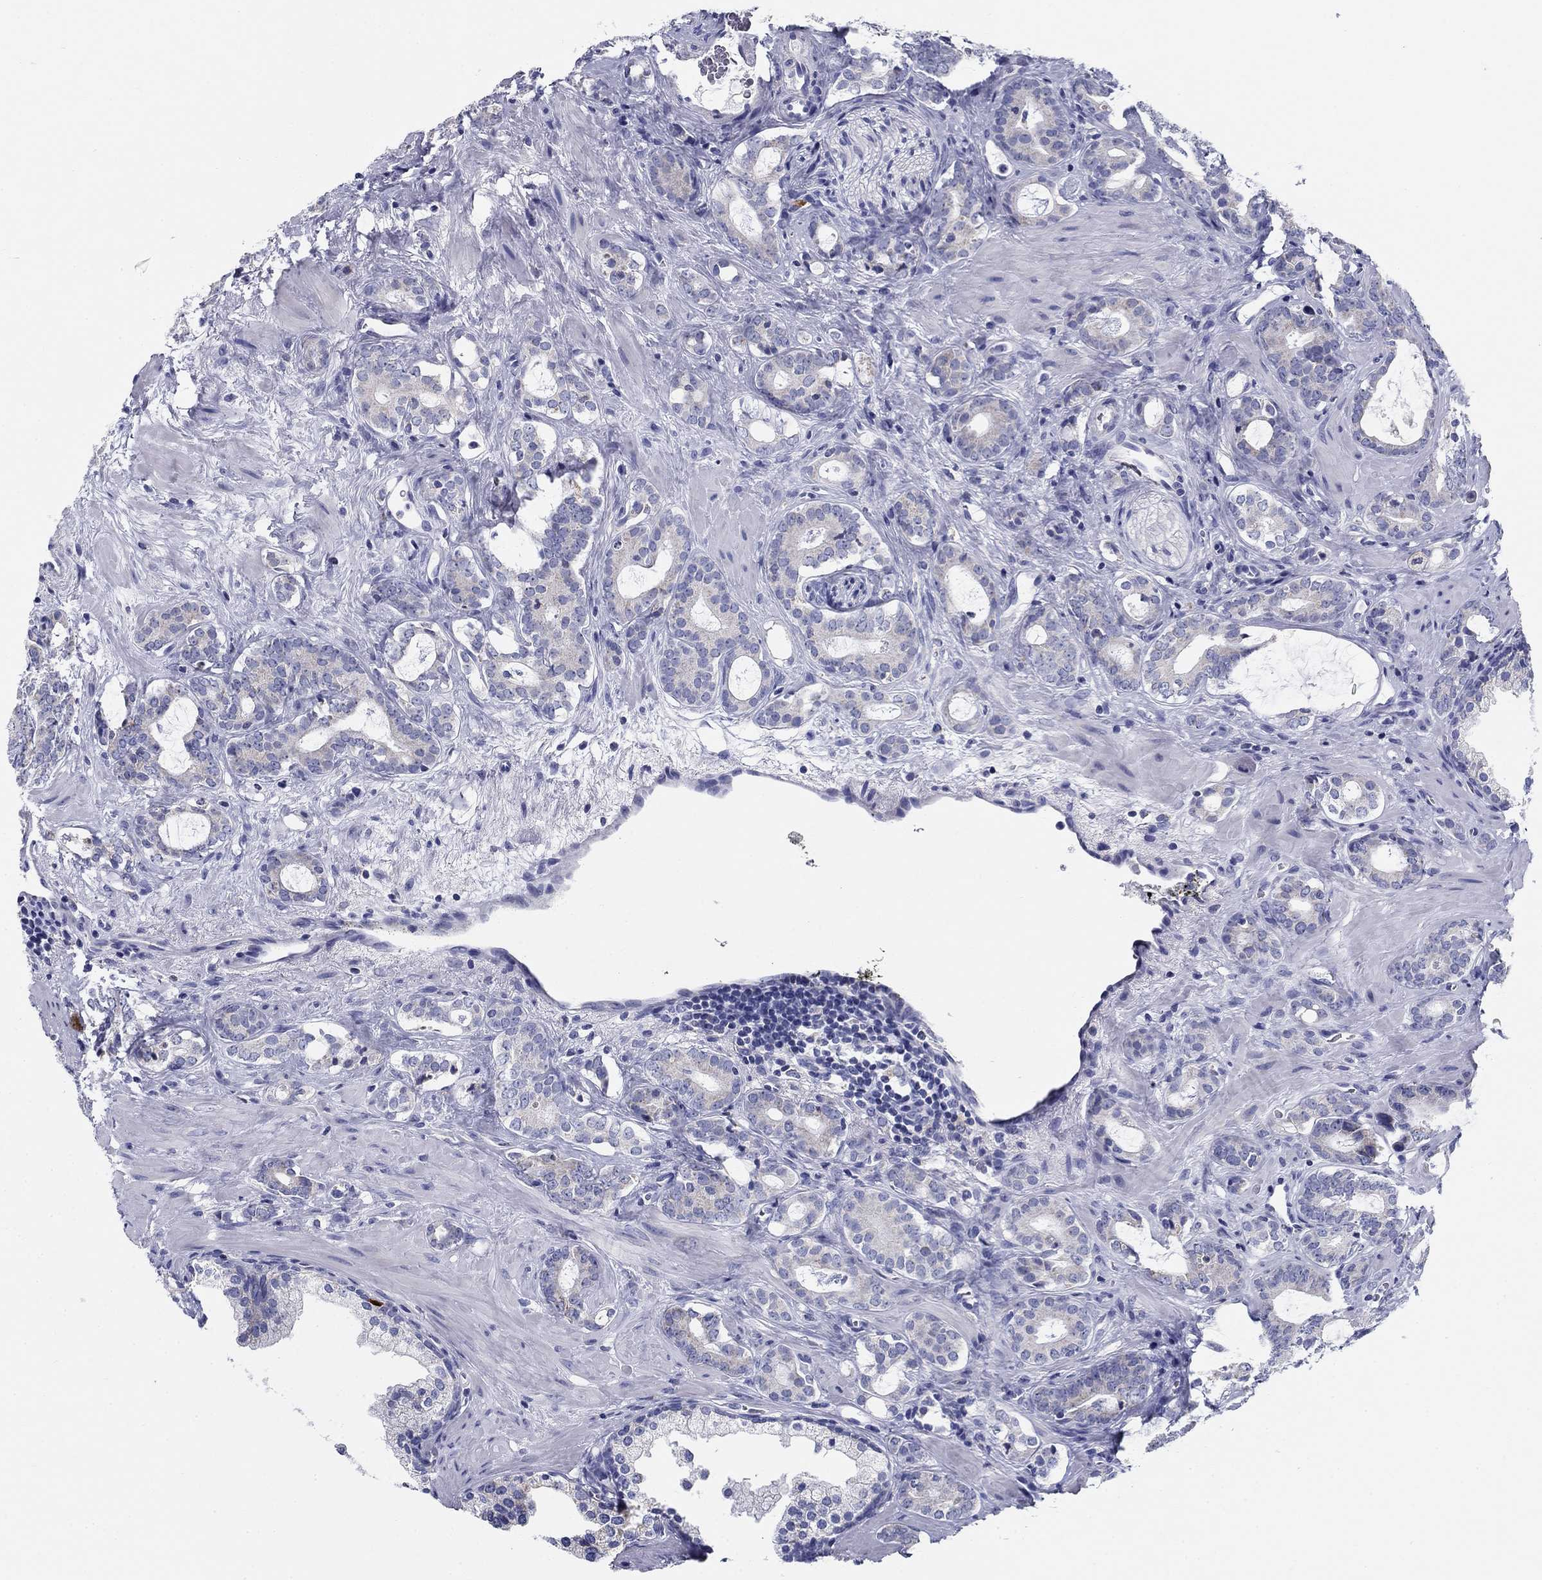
{"staining": {"intensity": "negative", "quantity": "none", "location": "none"}, "tissue": "prostate cancer", "cell_type": "Tumor cells", "image_type": "cancer", "snomed": [{"axis": "morphology", "description": "Adenocarcinoma, NOS"}, {"axis": "topography", "description": "Prostate"}], "caption": "Protein analysis of prostate cancer (adenocarcinoma) demonstrates no significant positivity in tumor cells.", "gene": "UPB1", "patient": {"sex": "male", "age": 55}}